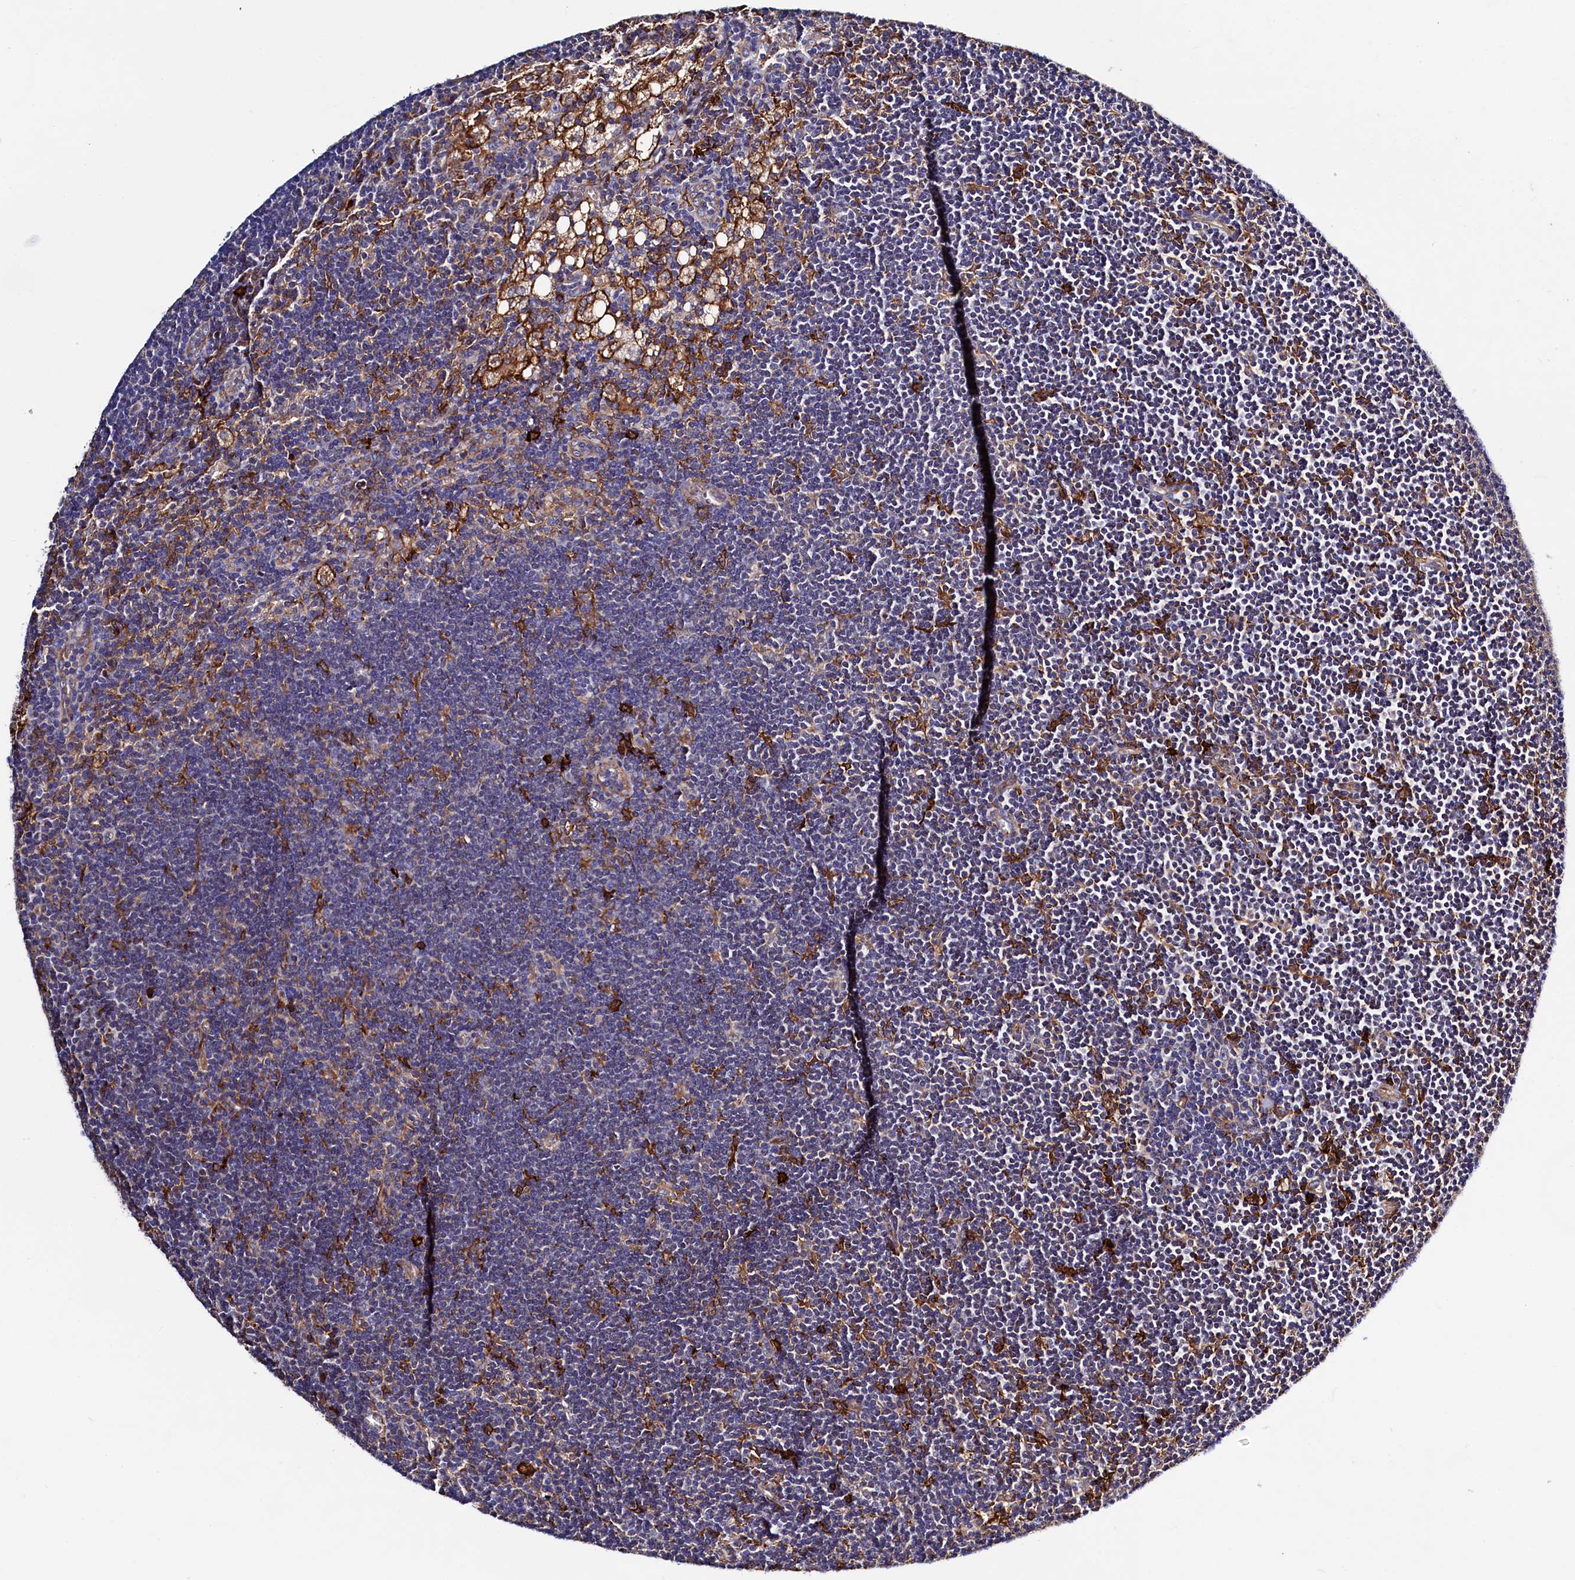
{"staining": {"intensity": "moderate", "quantity": "<25%", "location": "cytoplasmic/membranous"}, "tissue": "lymph node", "cell_type": "Germinal center cells", "image_type": "normal", "snomed": [{"axis": "morphology", "description": "Normal tissue, NOS"}, {"axis": "topography", "description": "Lymph node"}], "caption": "Protein staining of unremarkable lymph node demonstrates moderate cytoplasmic/membranous positivity in about <25% of germinal center cells. (Brightfield microscopy of DAB IHC at high magnification).", "gene": "STAMBPL1", "patient": {"sex": "male", "age": 24}}